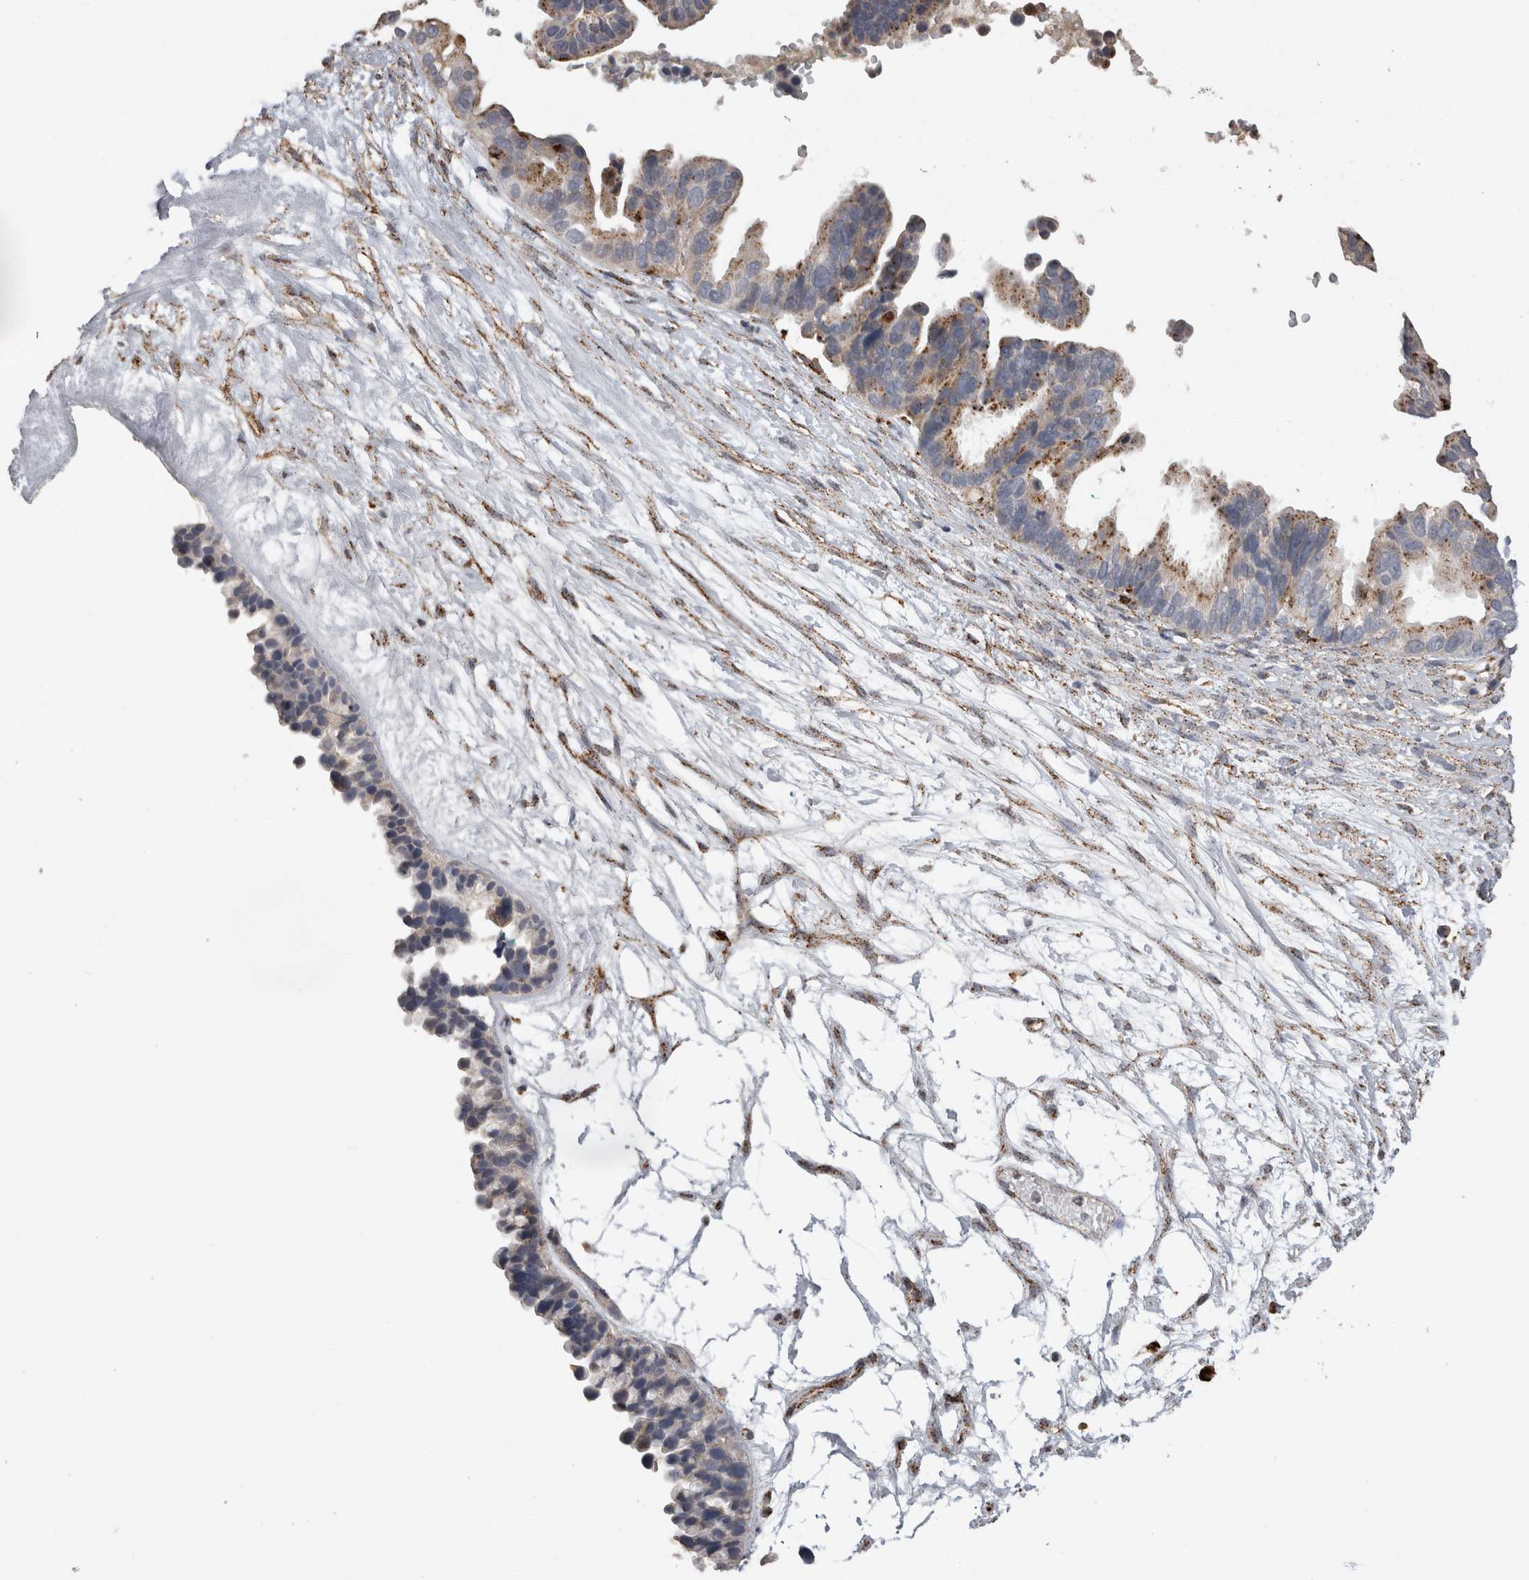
{"staining": {"intensity": "moderate", "quantity": "25%-75%", "location": "cytoplasmic/membranous"}, "tissue": "ovarian cancer", "cell_type": "Tumor cells", "image_type": "cancer", "snomed": [{"axis": "morphology", "description": "Cystadenocarcinoma, serous, NOS"}, {"axis": "topography", "description": "Ovary"}], "caption": "Human ovarian serous cystadenocarcinoma stained with a brown dye reveals moderate cytoplasmic/membranous positive expression in approximately 25%-75% of tumor cells.", "gene": "CTSZ", "patient": {"sex": "female", "age": 56}}